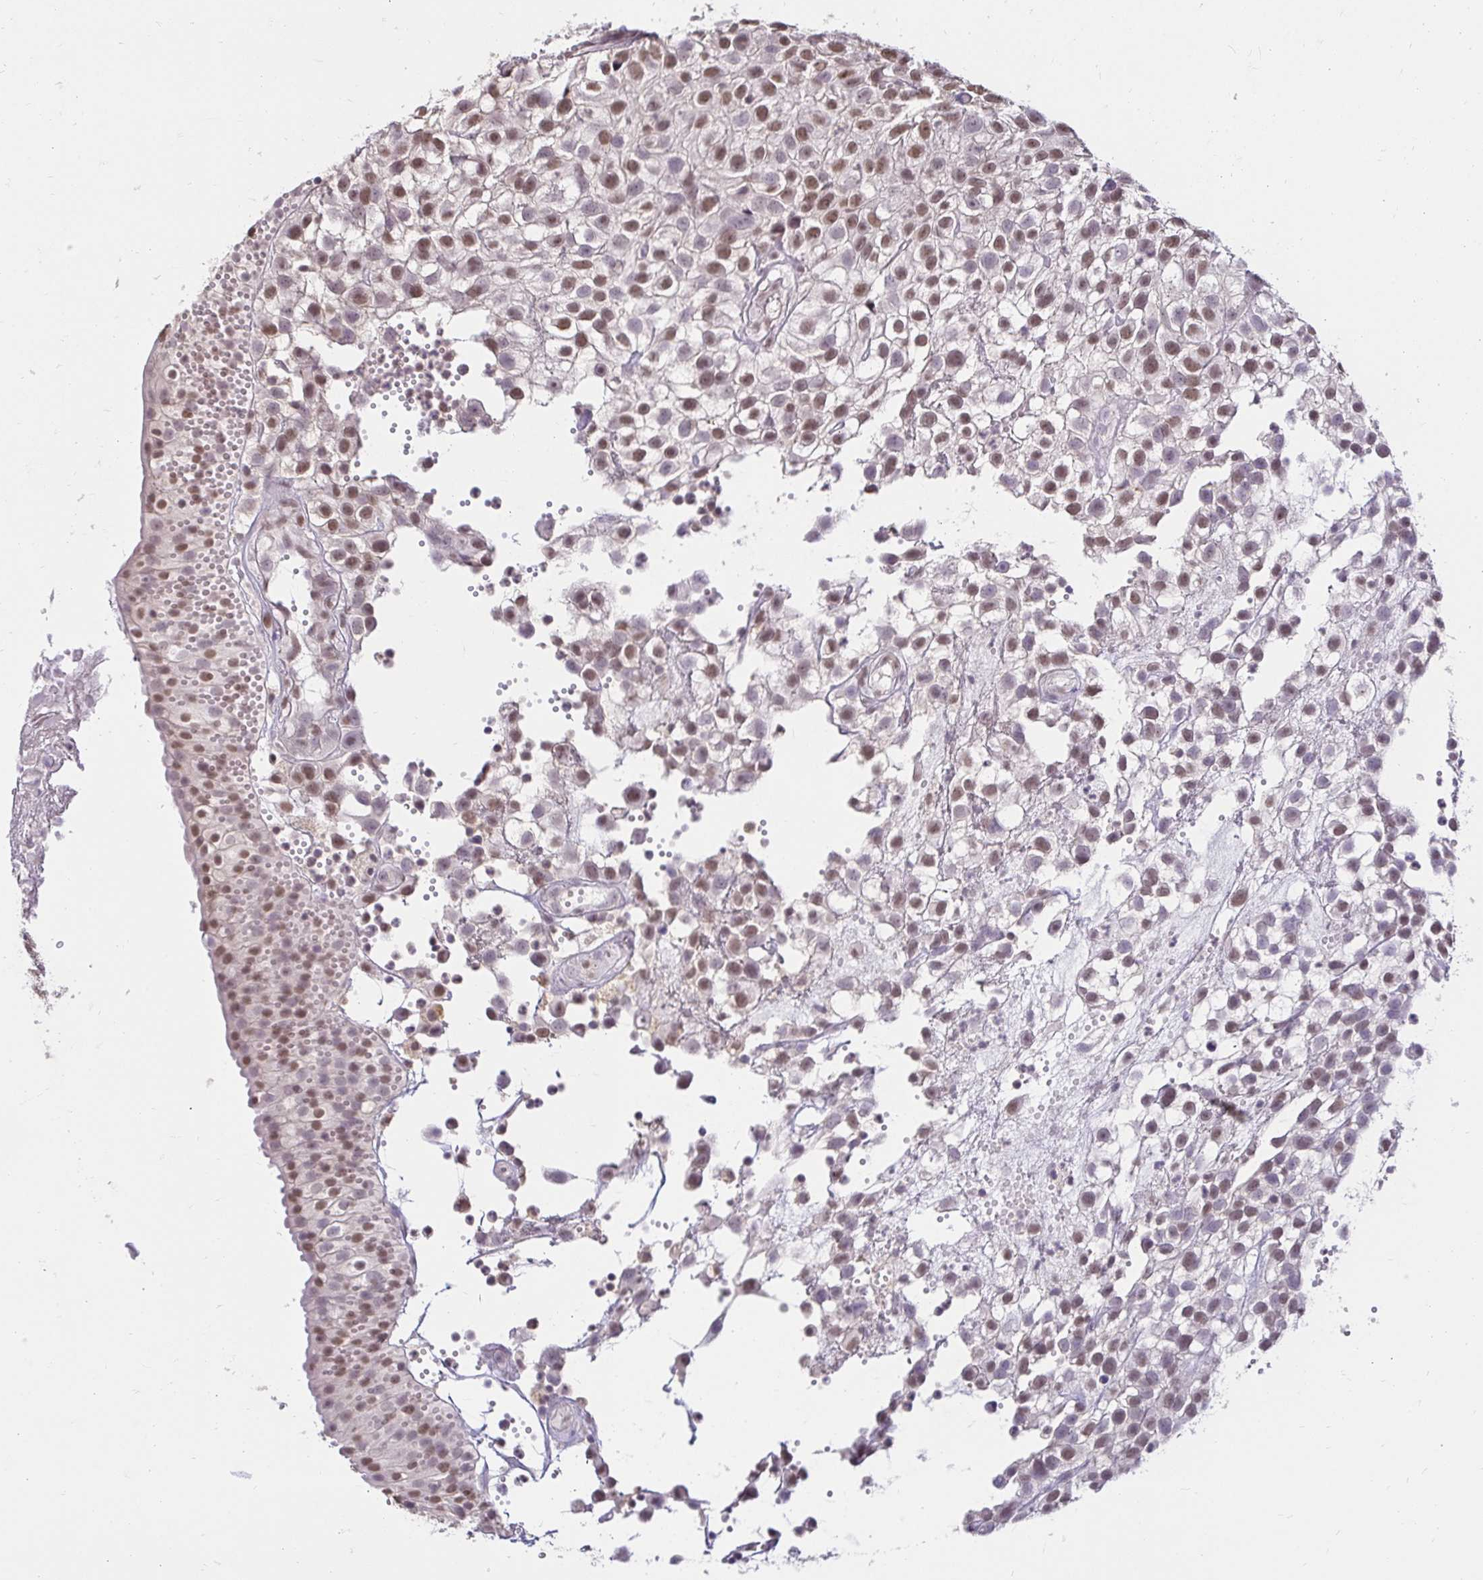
{"staining": {"intensity": "moderate", "quantity": ">75%", "location": "nuclear"}, "tissue": "urothelial cancer", "cell_type": "Tumor cells", "image_type": "cancer", "snomed": [{"axis": "morphology", "description": "Urothelial carcinoma, High grade"}, {"axis": "topography", "description": "Urinary bladder"}], "caption": "Urothelial carcinoma (high-grade) stained for a protein shows moderate nuclear positivity in tumor cells. The protein of interest is stained brown, and the nuclei are stained in blue (DAB (3,3'-diaminobenzidine) IHC with brightfield microscopy, high magnification).", "gene": "RIMS4", "patient": {"sex": "male", "age": 56}}